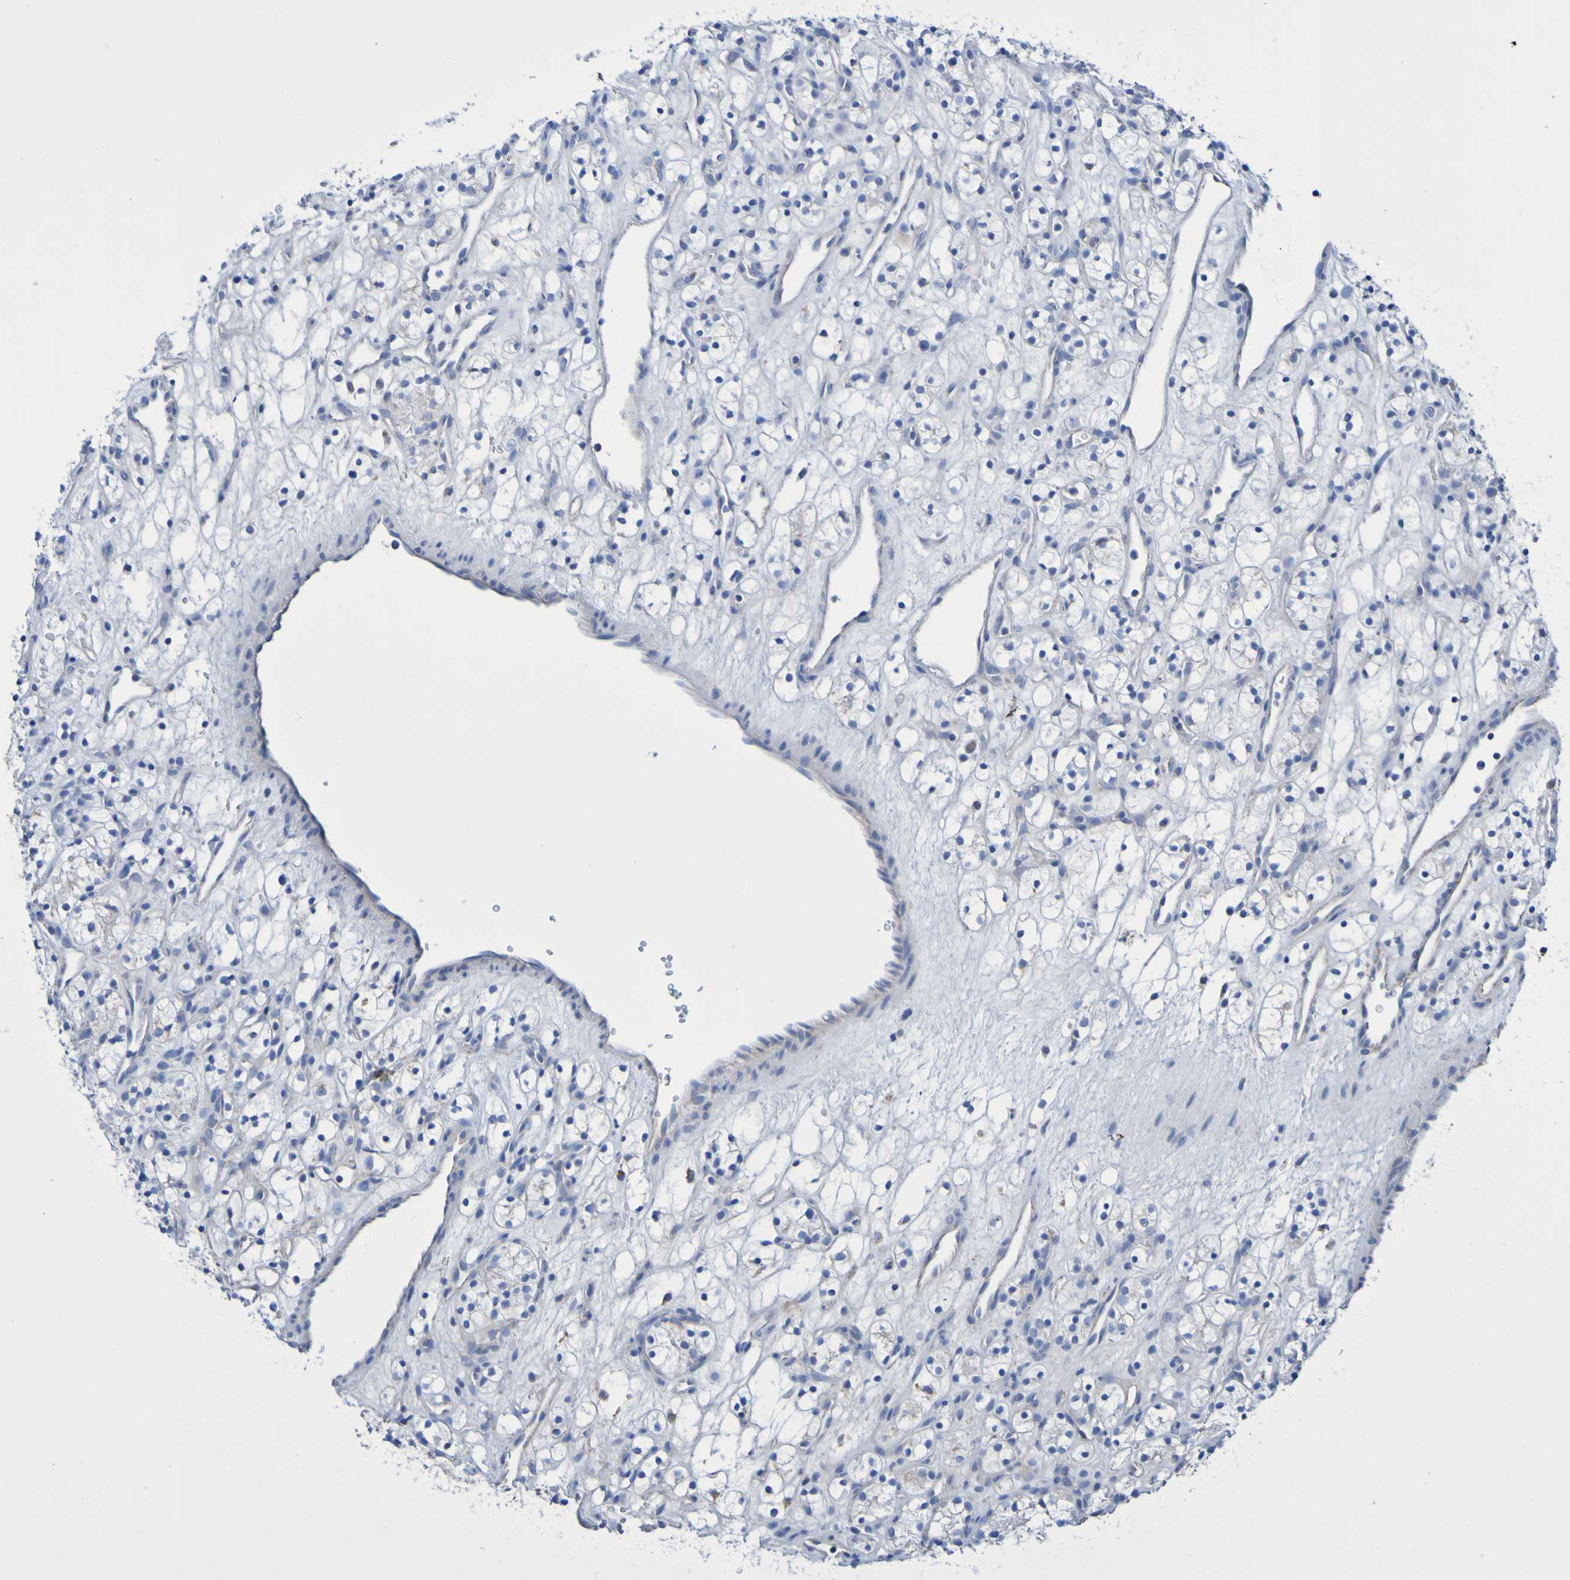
{"staining": {"intensity": "negative", "quantity": "none", "location": "none"}, "tissue": "renal cancer", "cell_type": "Tumor cells", "image_type": "cancer", "snomed": [{"axis": "morphology", "description": "Adenocarcinoma, NOS"}, {"axis": "topography", "description": "Kidney"}], "caption": "Immunohistochemical staining of adenocarcinoma (renal) demonstrates no significant staining in tumor cells.", "gene": "CNTN2", "patient": {"sex": "female", "age": 60}}